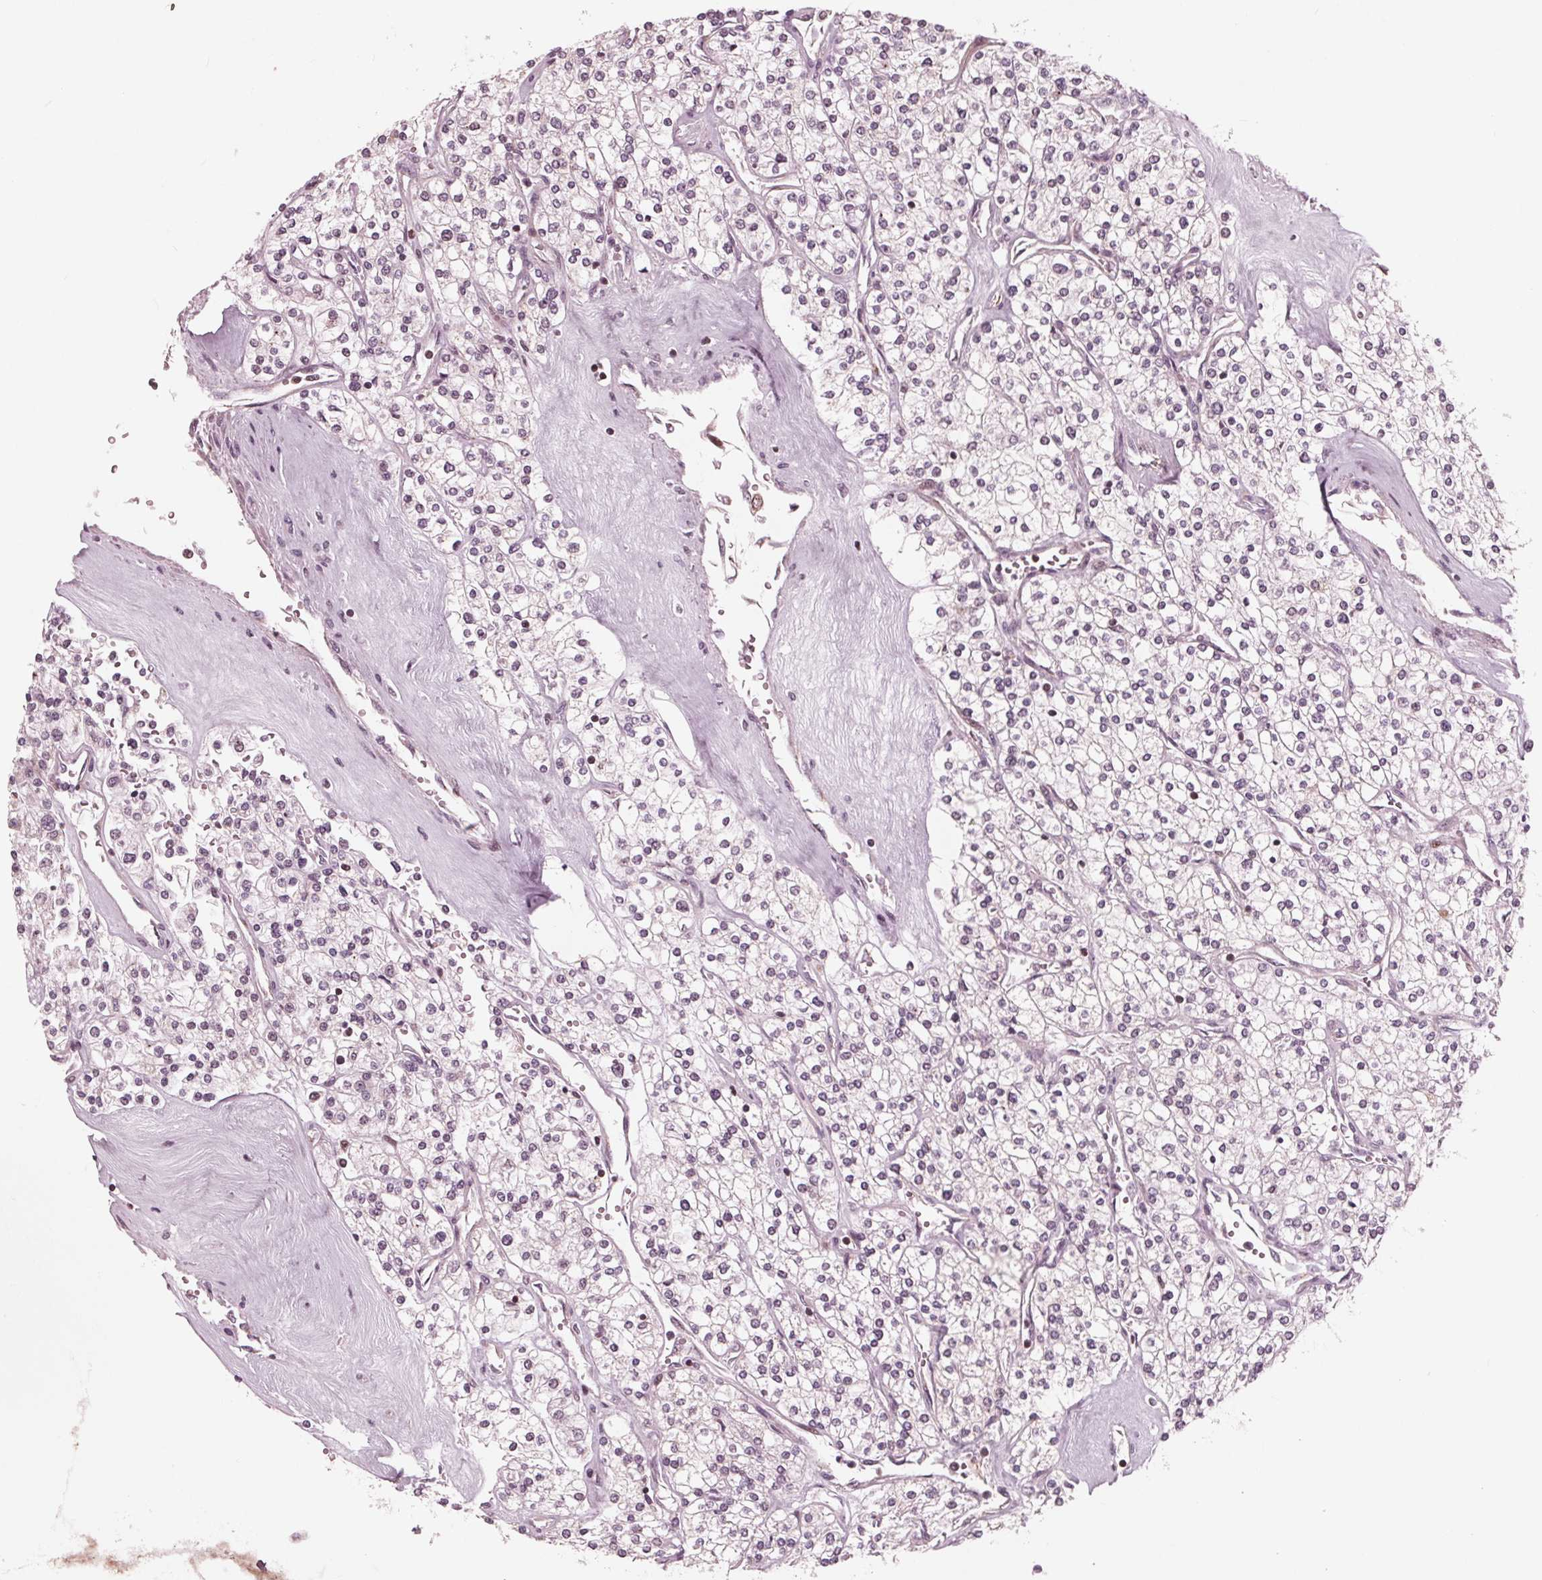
{"staining": {"intensity": "negative", "quantity": "none", "location": "none"}, "tissue": "renal cancer", "cell_type": "Tumor cells", "image_type": "cancer", "snomed": [{"axis": "morphology", "description": "Adenocarcinoma, NOS"}, {"axis": "topography", "description": "Kidney"}], "caption": "Tumor cells are negative for brown protein staining in adenocarcinoma (renal).", "gene": "NUP210", "patient": {"sex": "male", "age": 80}}